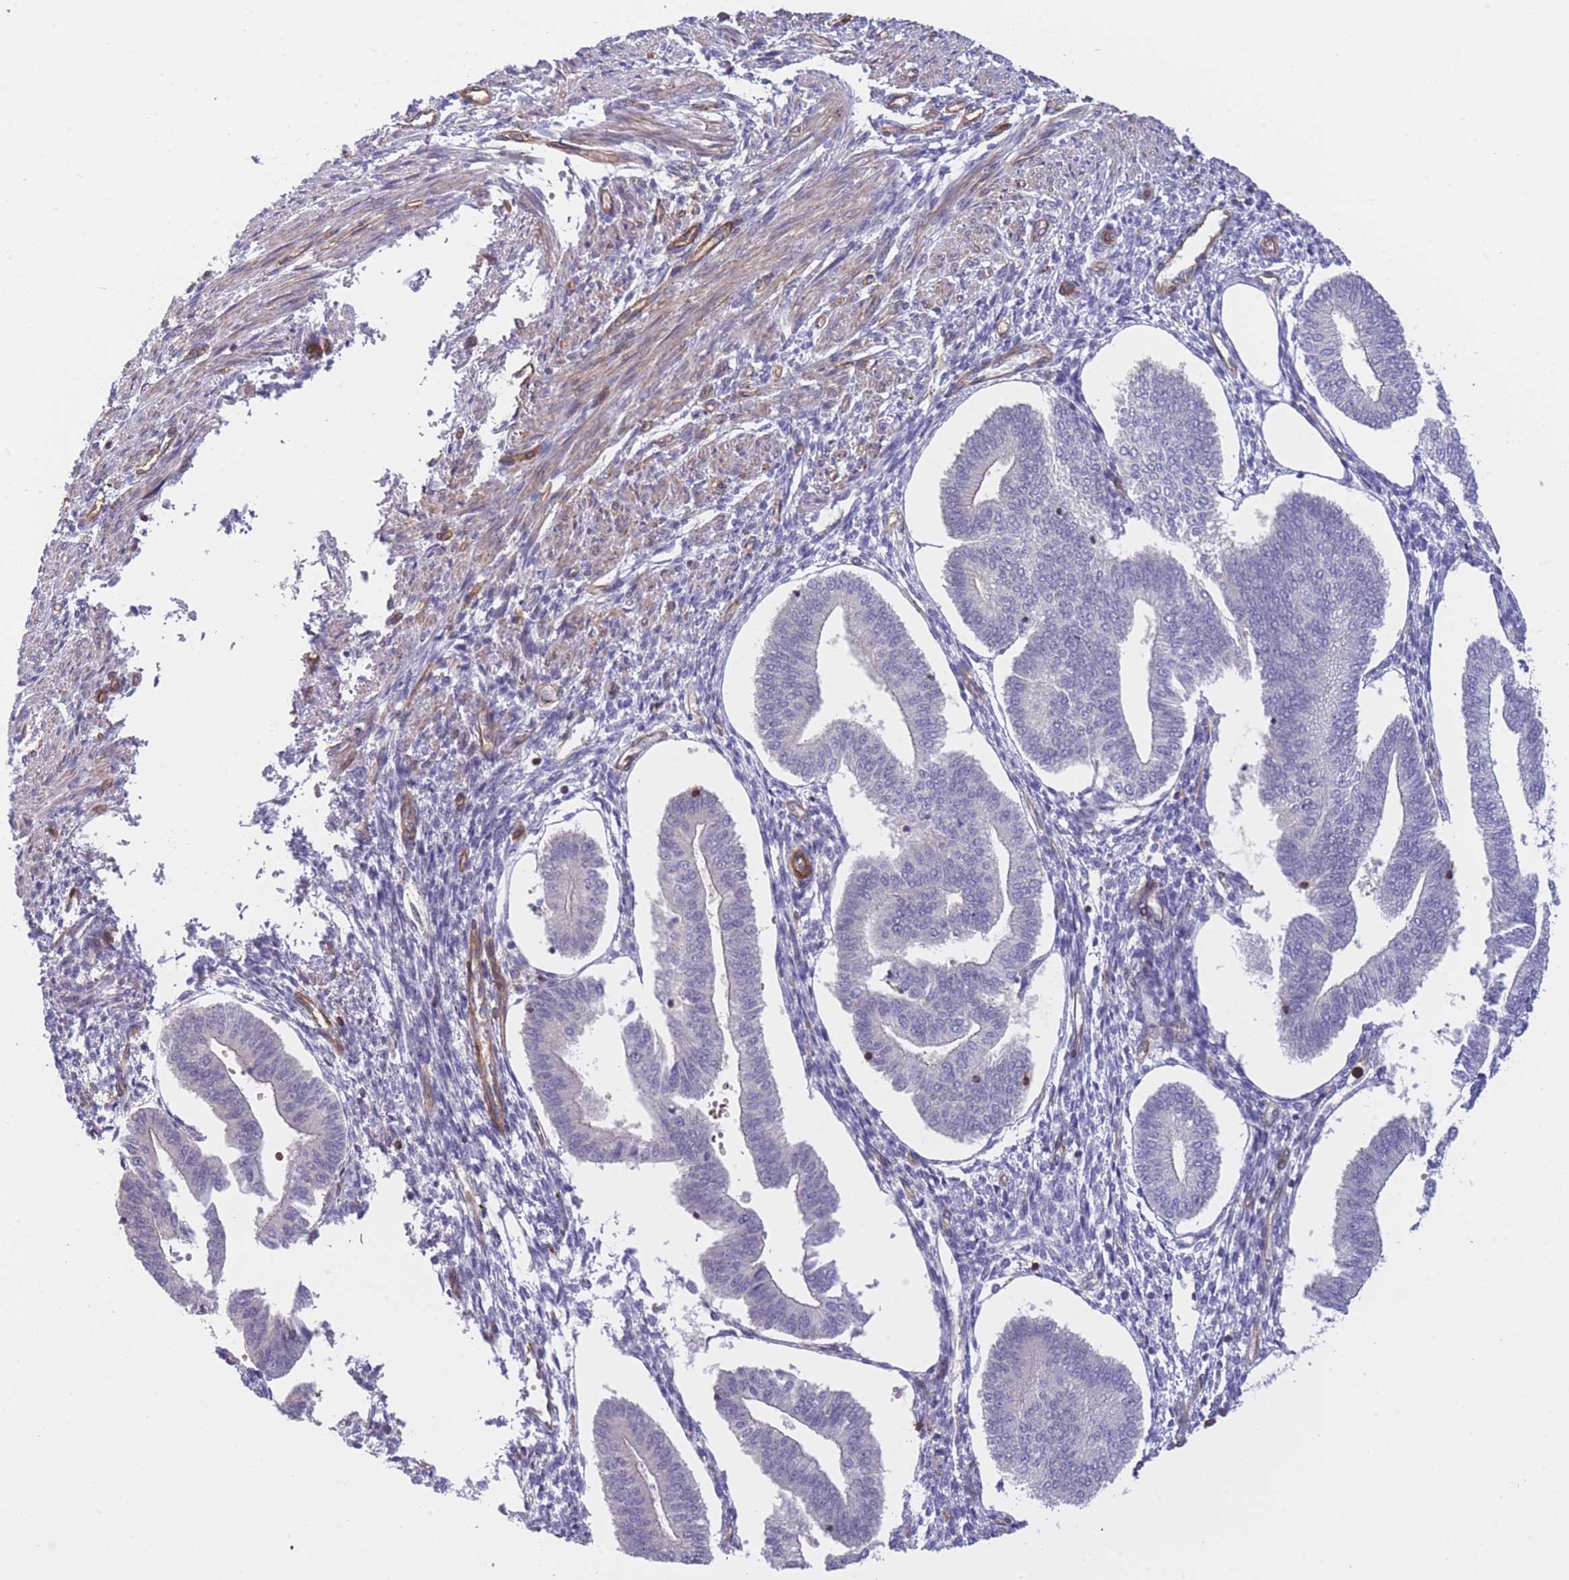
{"staining": {"intensity": "negative", "quantity": "none", "location": "none"}, "tissue": "endometrium", "cell_type": "Cells in endometrial stroma", "image_type": "normal", "snomed": [{"axis": "morphology", "description": "Normal tissue, NOS"}, {"axis": "topography", "description": "Endometrium"}], "caption": "Protein analysis of unremarkable endometrium displays no significant expression in cells in endometrial stroma. (Immunohistochemistry (ihc), brightfield microscopy, high magnification).", "gene": "CDC25B", "patient": {"sex": "female", "age": 34}}